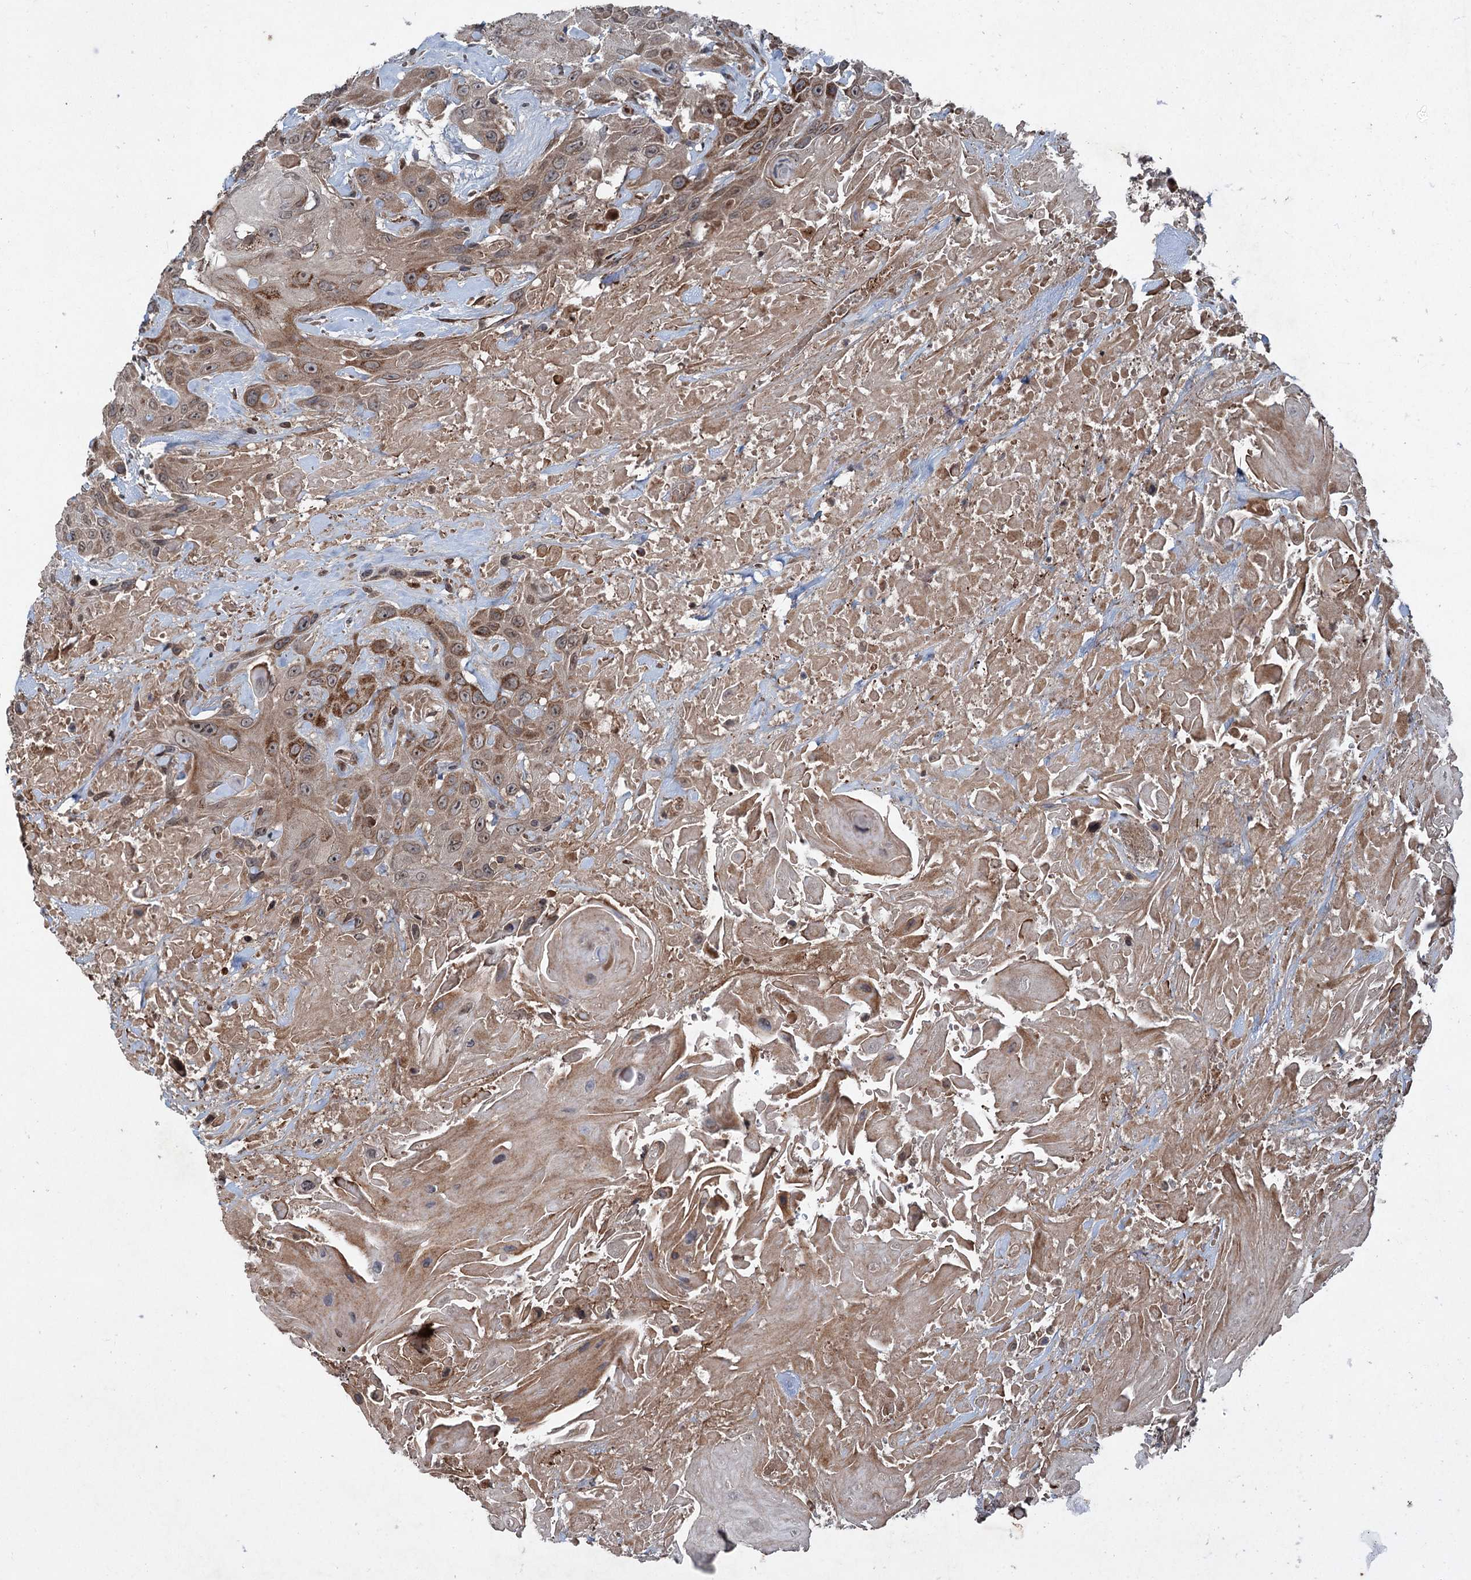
{"staining": {"intensity": "moderate", "quantity": ">75%", "location": "cytoplasmic/membranous,nuclear"}, "tissue": "head and neck cancer", "cell_type": "Tumor cells", "image_type": "cancer", "snomed": [{"axis": "morphology", "description": "Squamous cell carcinoma, NOS"}, {"axis": "topography", "description": "Head-Neck"}], "caption": "Protein staining demonstrates moderate cytoplasmic/membranous and nuclear expression in about >75% of tumor cells in head and neck cancer (squamous cell carcinoma).", "gene": "ALAS1", "patient": {"sex": "male", "age": 81}}